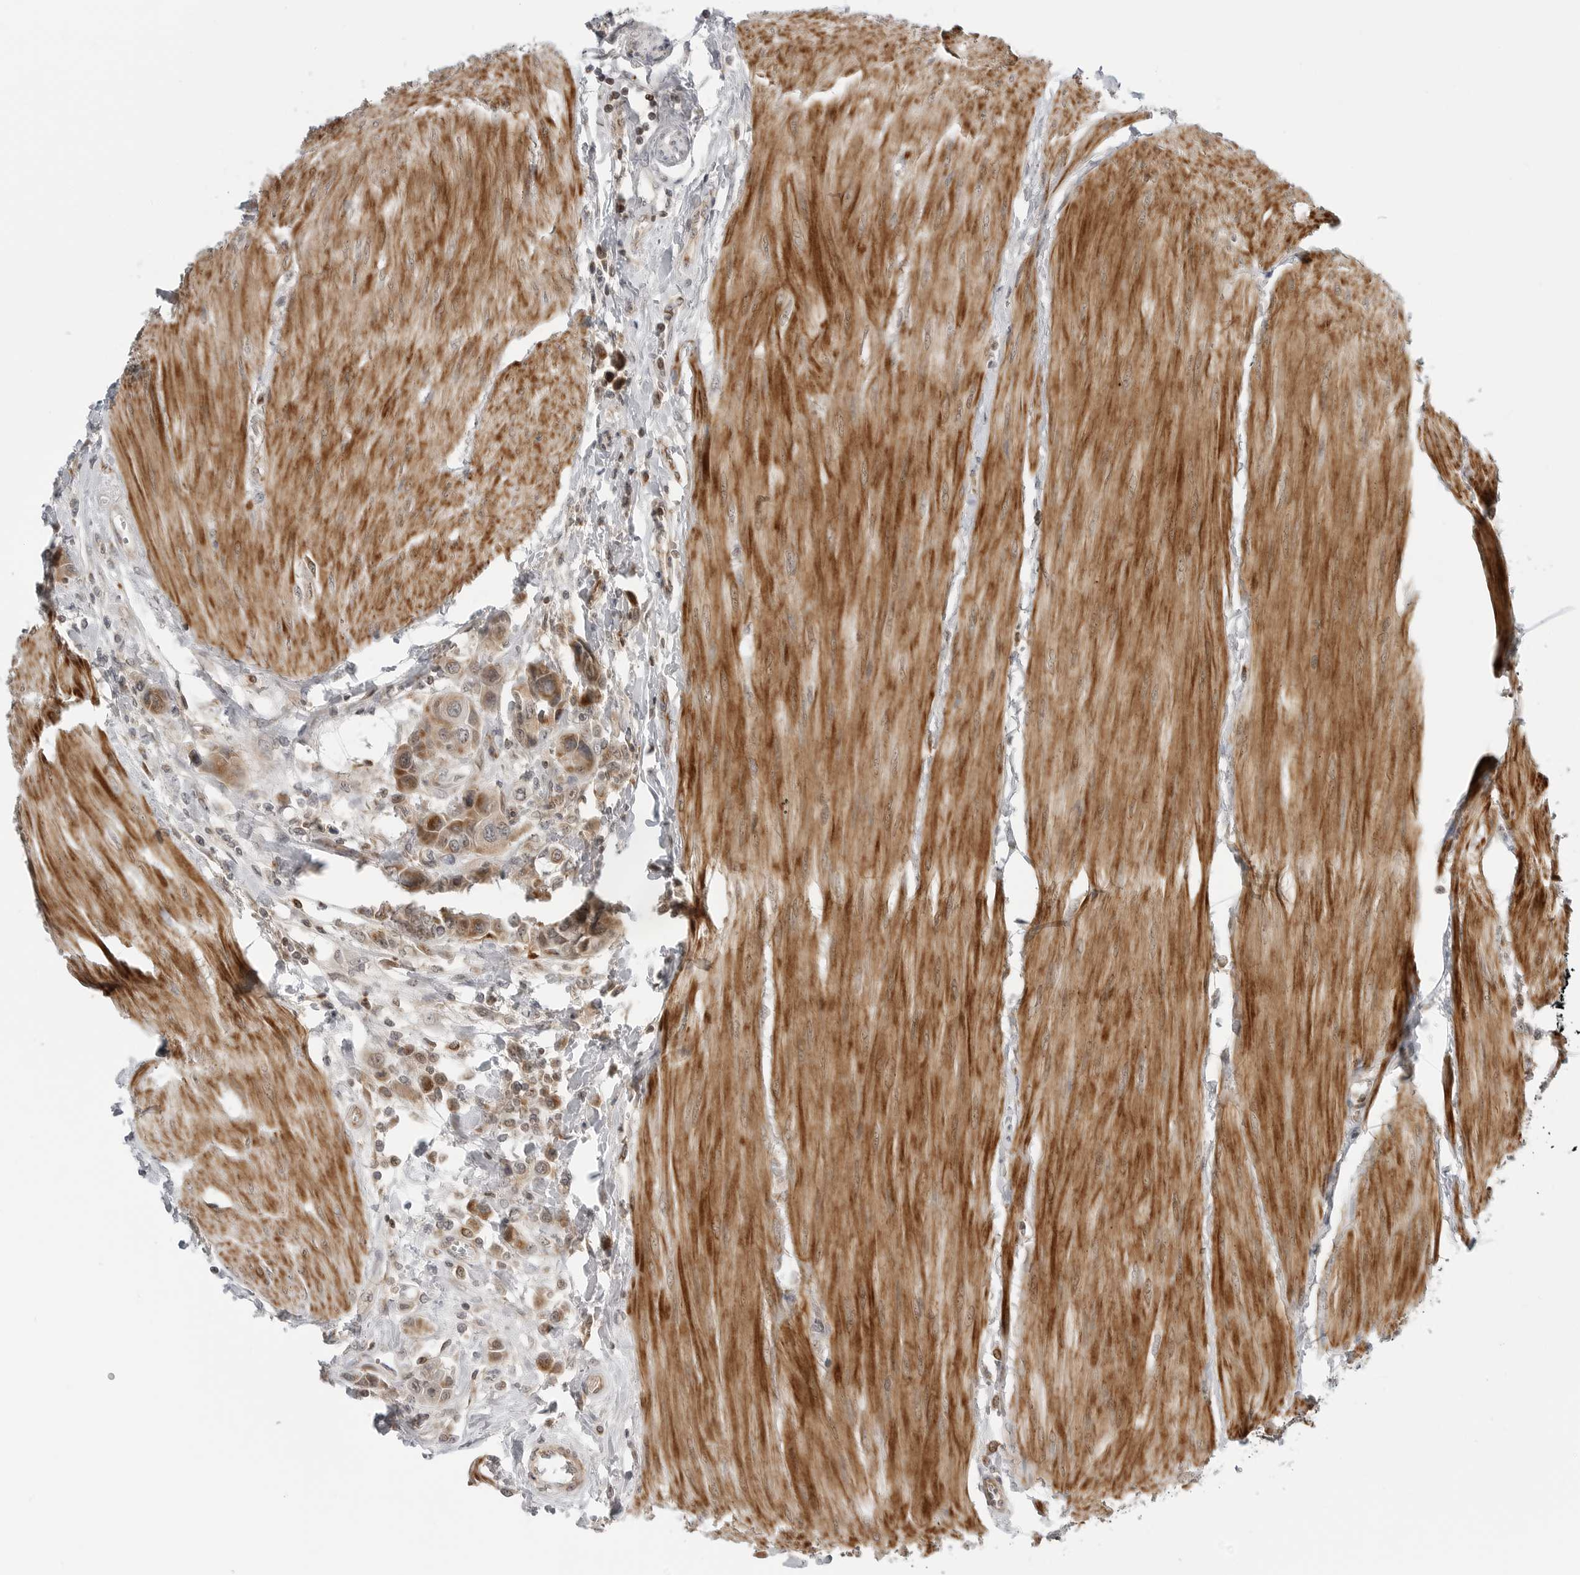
{"staining": {"intensity": "moderate", "quantity": "25%-75%", "location": "cytoplasmic/membranous"}, "tissue": "urothelial cancer", "cell_type": "Tumor cells", "image_type": "cancer", "snomed": [{"axis": "morphology", "description": "Urothelial carcinoma, High grade"}, {"axis": "topography", "description": "Urinary bladder"}], "caption": "Immunohistochemical staining of human urothelial carcinoma (high-grade) shows medium levels of moderate cytoplasmic/membranous staining in approximately 25%-75% of tumor cells.", "gene": "PEX2", "patient": {"sex": "male", "age": 50}}